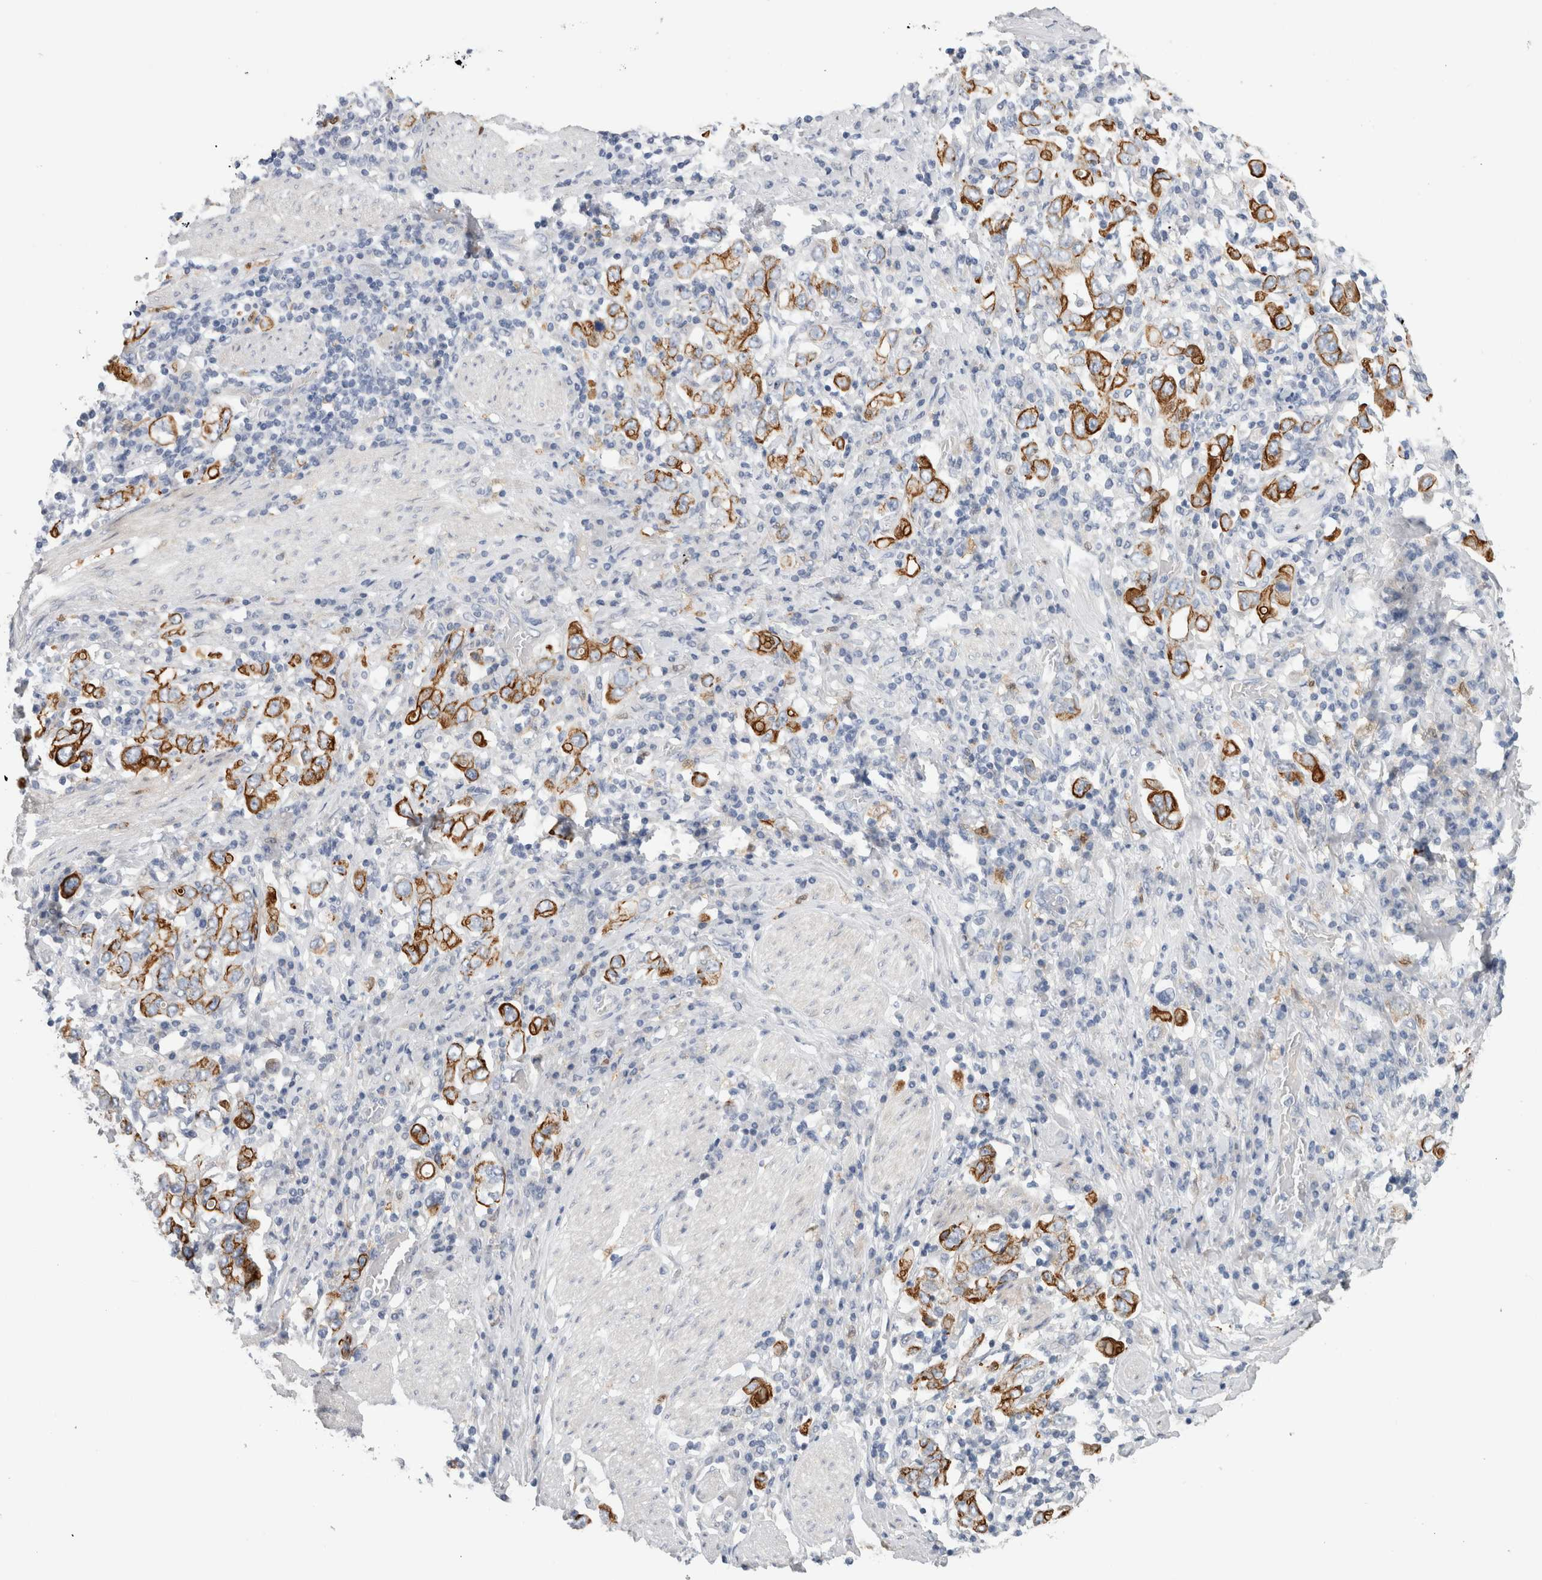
{"staining": {"intensity": "strong", "quantity": "25%-75%", "location": "cytoplasmic/membranous"}, "tissue": "stomach cancer", "cell_type": "Tumor cells", "image_type": "cancer", "snomed": [{"axis": "morphology", "description": "Adenocarcinoma, NOS"}, {"axis": "topography", "description": "Stomach, upper"}], "caption": "Human stomach adenocarcinoma stained with a protein marker displays strong staining in tumor cells.", "gene": "SLC20A2", "patient": {"sex": "male", "age": 62}}